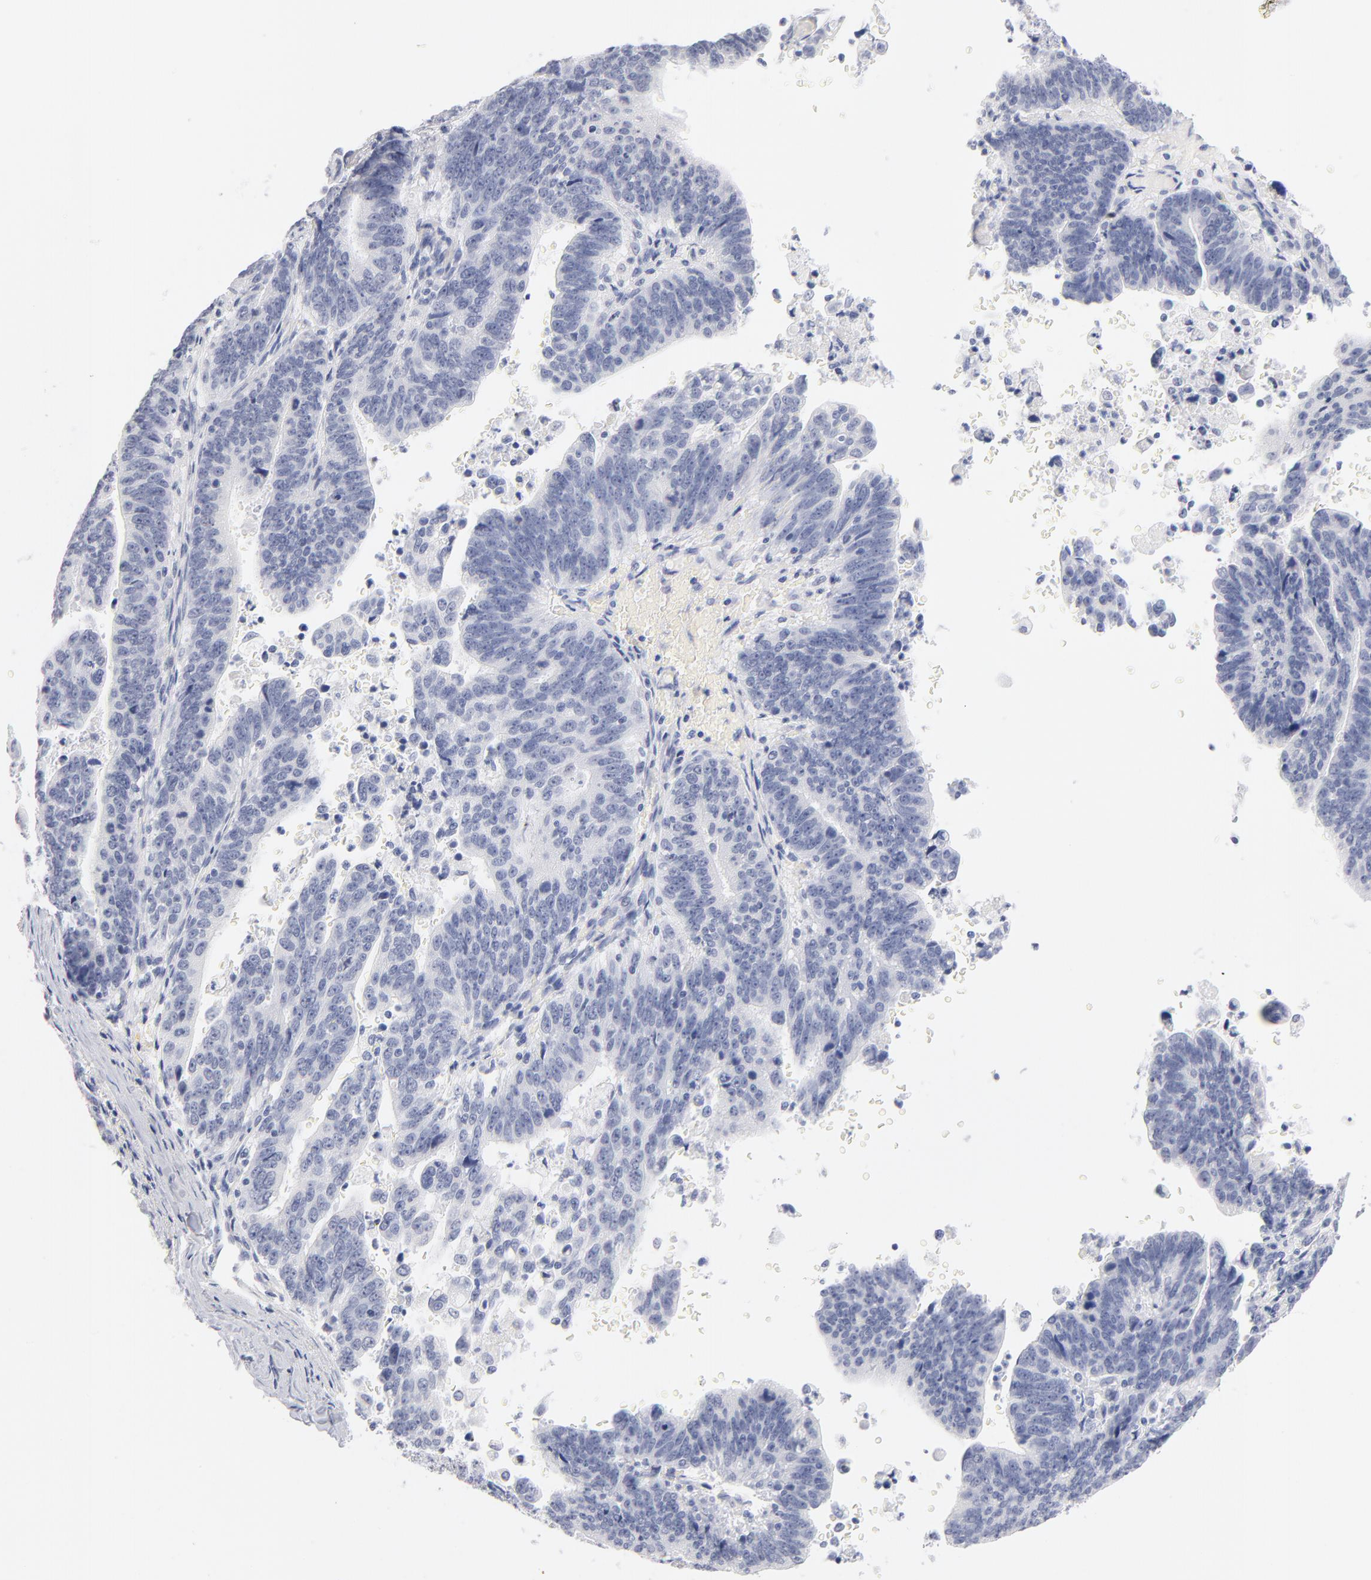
{"staining": {"intensity": "negative", "quantity": "none", "location": "none"}, "tissue": "stomach cancer", "cell_type": "Tumor cells", "image_type": "cancer", "snomed": [{"axis": "morphology", "description": "Adenocarcinoma, NOS"}, {"axis": "topography", "description": "Stomach, upper"}], "caption": "Tumor cells show no significant protein expression in stomach cancer (adenocarcinoma).", "gene": "KHNYN", "patient": {"sex": "female", "age": 50}}